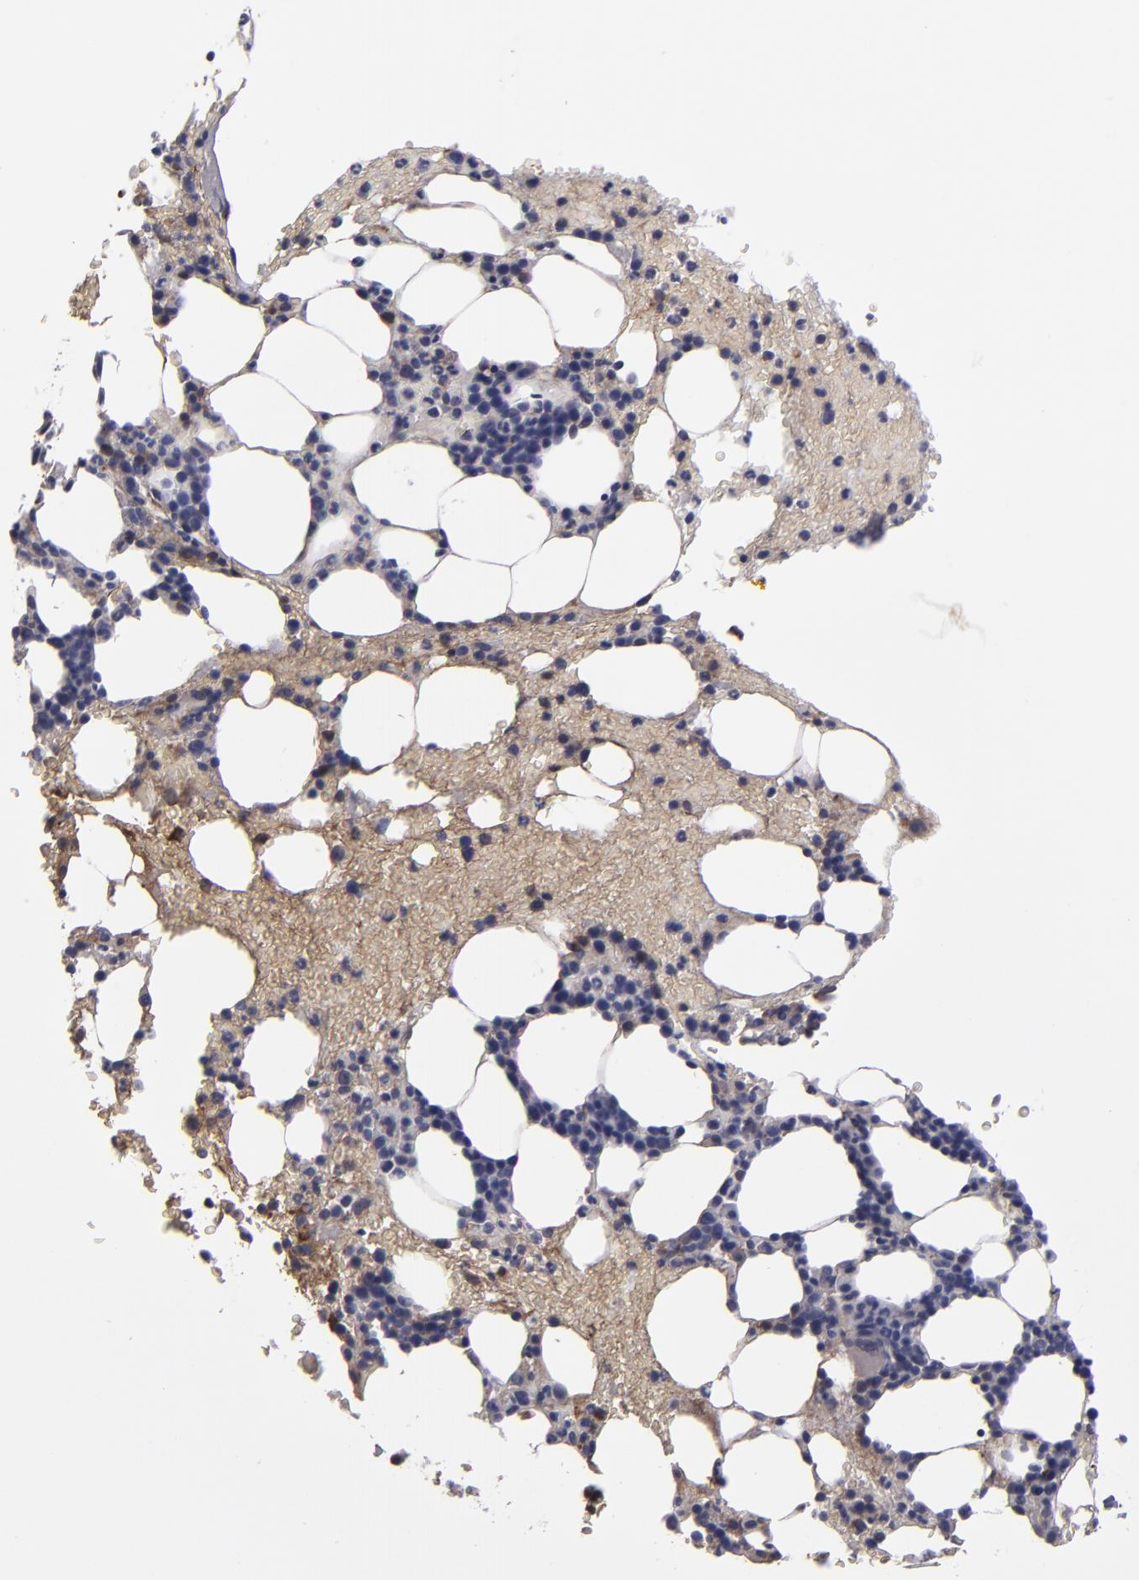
{"staining": {"intensity": "moderate", "quantity": "<25%", "location": "cytoplasmic/membranous"}, "tissue": "bone marrow", "cell_type": "Hematopoietic cells", "image_type": "normal", "snomed": [{"axis": "morphology", "description": "Normal tissue, NOS"}, {"axis": "topography", "description": "Bone marrow"}], "caption": "High-power microscopy captured an IHC image of normal bone marrow, revealing moderate cytoplasmic/membranous positivity in about <25% of hematopoietic cells. The protein is shown in brown color, while the nuclei are stained blue.", "gene": "ITIH4", "patient": {"sex": "female", "age": 84}}